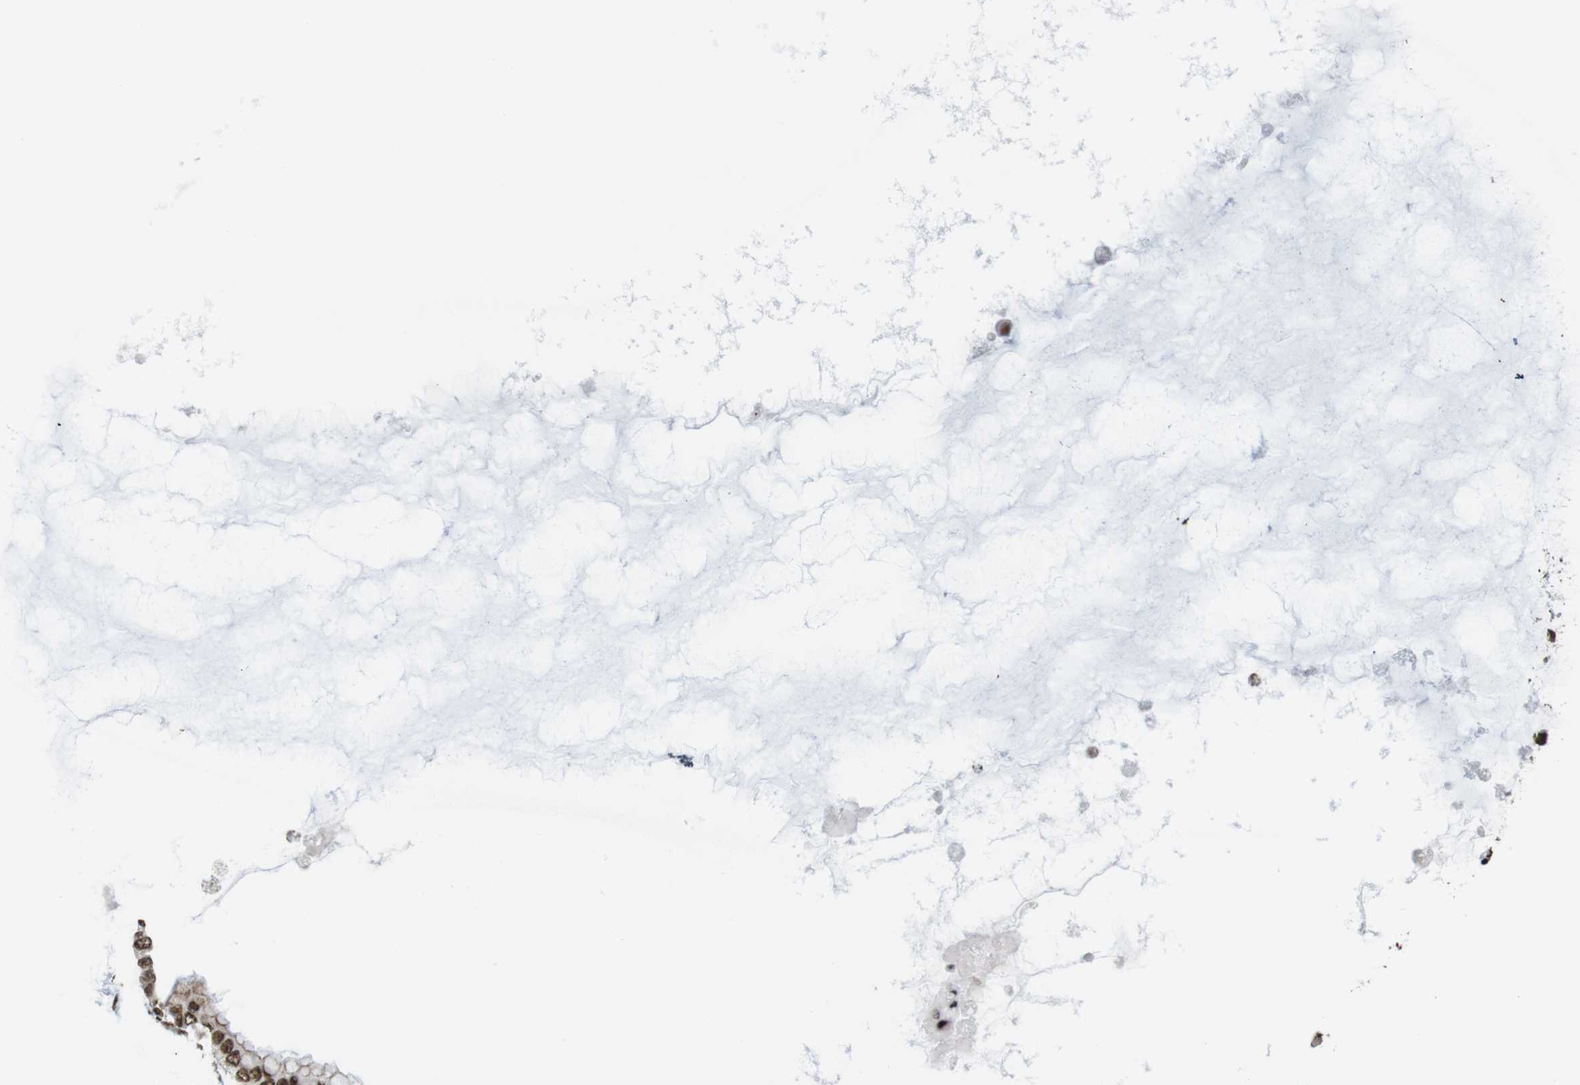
{"staining": {"intensity": "strong", "quantity": ">75%", "location": "nuclear"}, "tissue": "ovarian cancer", "cell_type": "Tumor cells", "image_type": "cancer", "snomed": [{"axis": "morphology", "description": "Cystadenocarcinoma, mucinous, NOS"}, {"axis": "topography", "description": "Ovary"}], "caption": "Immunohistochemistry (IHC) of human ovarian cancer (mucinous cystadenocarcinoma) exhibits high levels of strong nuclear staining in approximately >75% of tumor cells.", "gene": "ROMO1", "patient": {"sex": "female", "age": 80}}